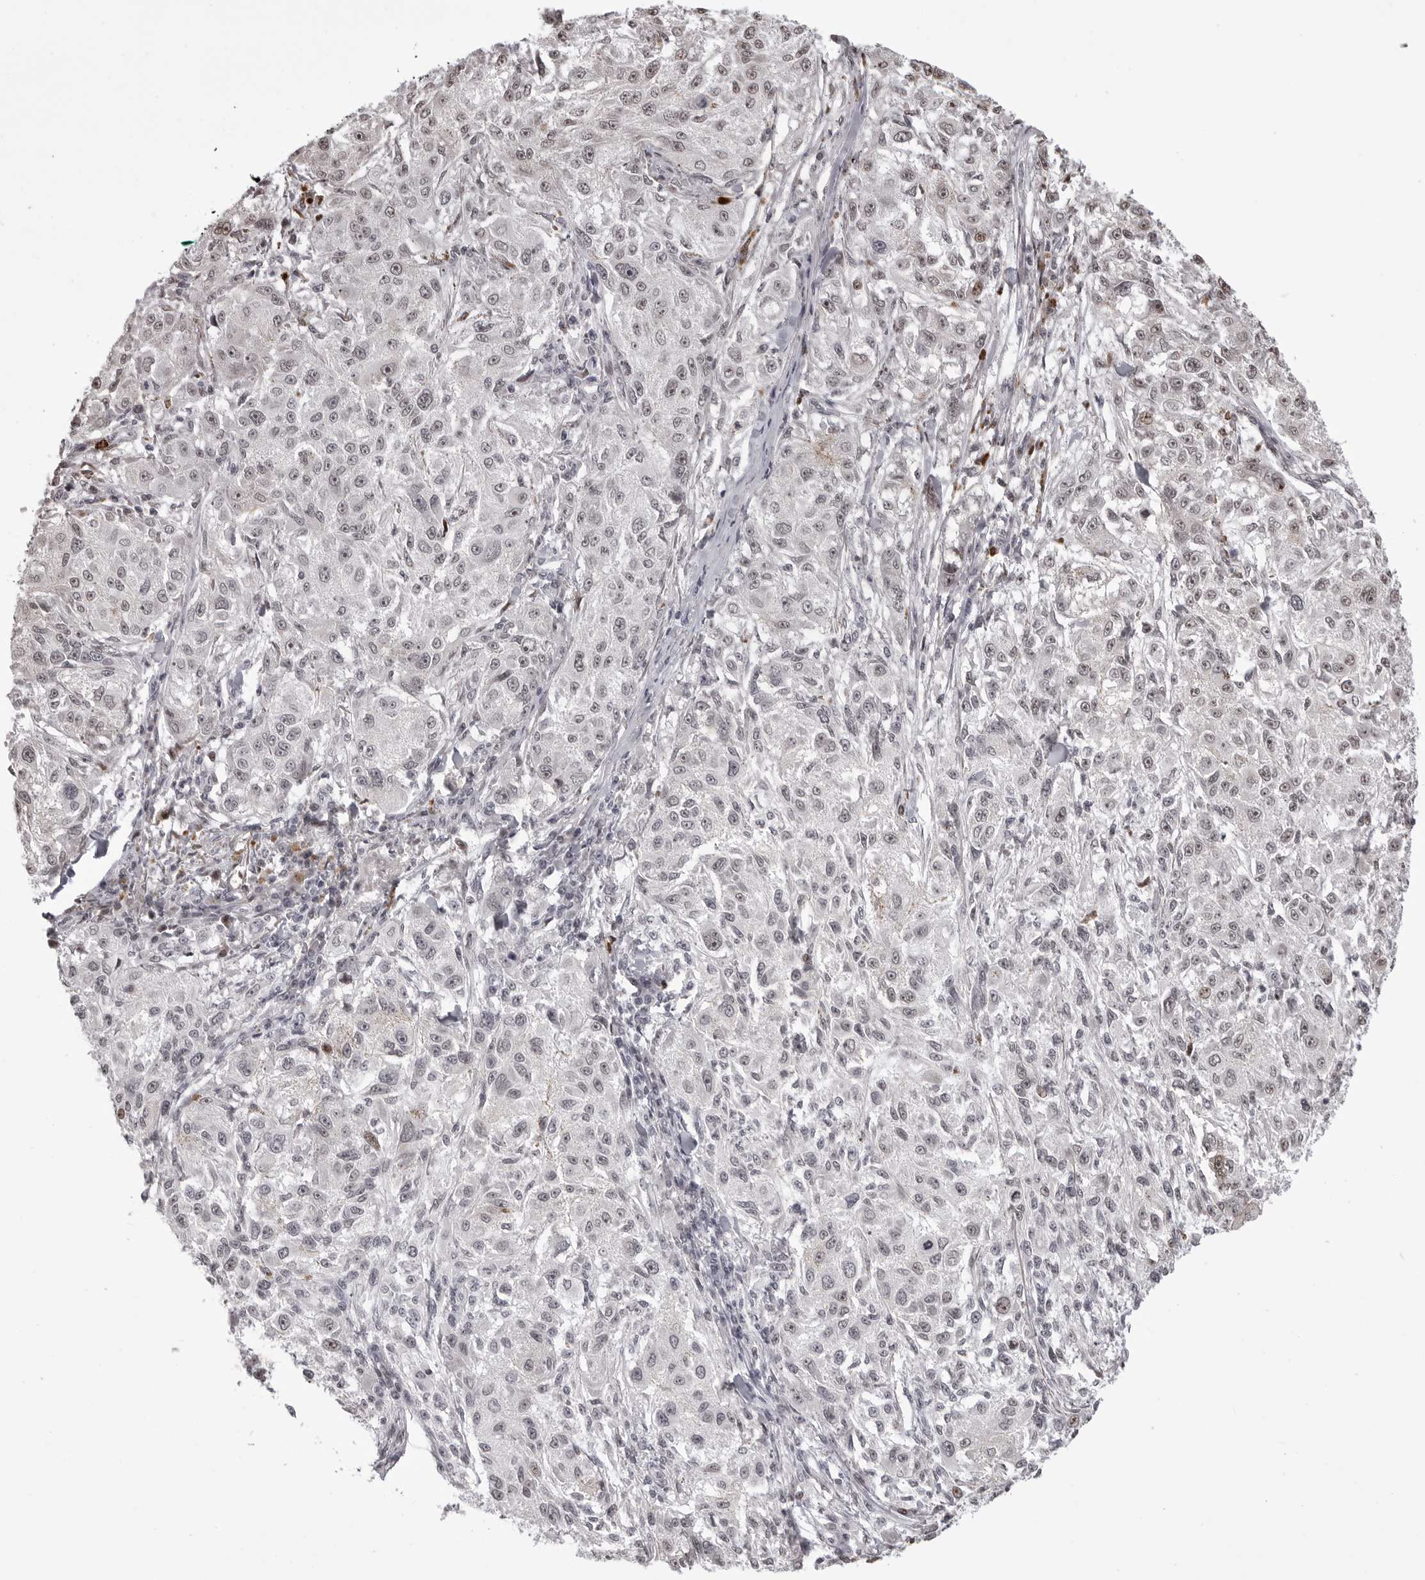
{"staining": {"intensity": "negative", "quantity": "none", "location": "none"}, "tissue": "melanoma", "cell_type": "Tumor cells", "image_type": "cancer", "snomed": [{"axis": "morphology", "description": "Necrosis, NOS"}, {"axis": "morphology", "description": "Malignant melanoma, NOS"}, {"axis": "topography", "description": "Skin"}], "caption": "Immunohistochemical staining of malignant melanoma reveals no significant positivity in tumor cells.", "gene": "PHF3", "patient": {"sex": "female", "age": 87}}